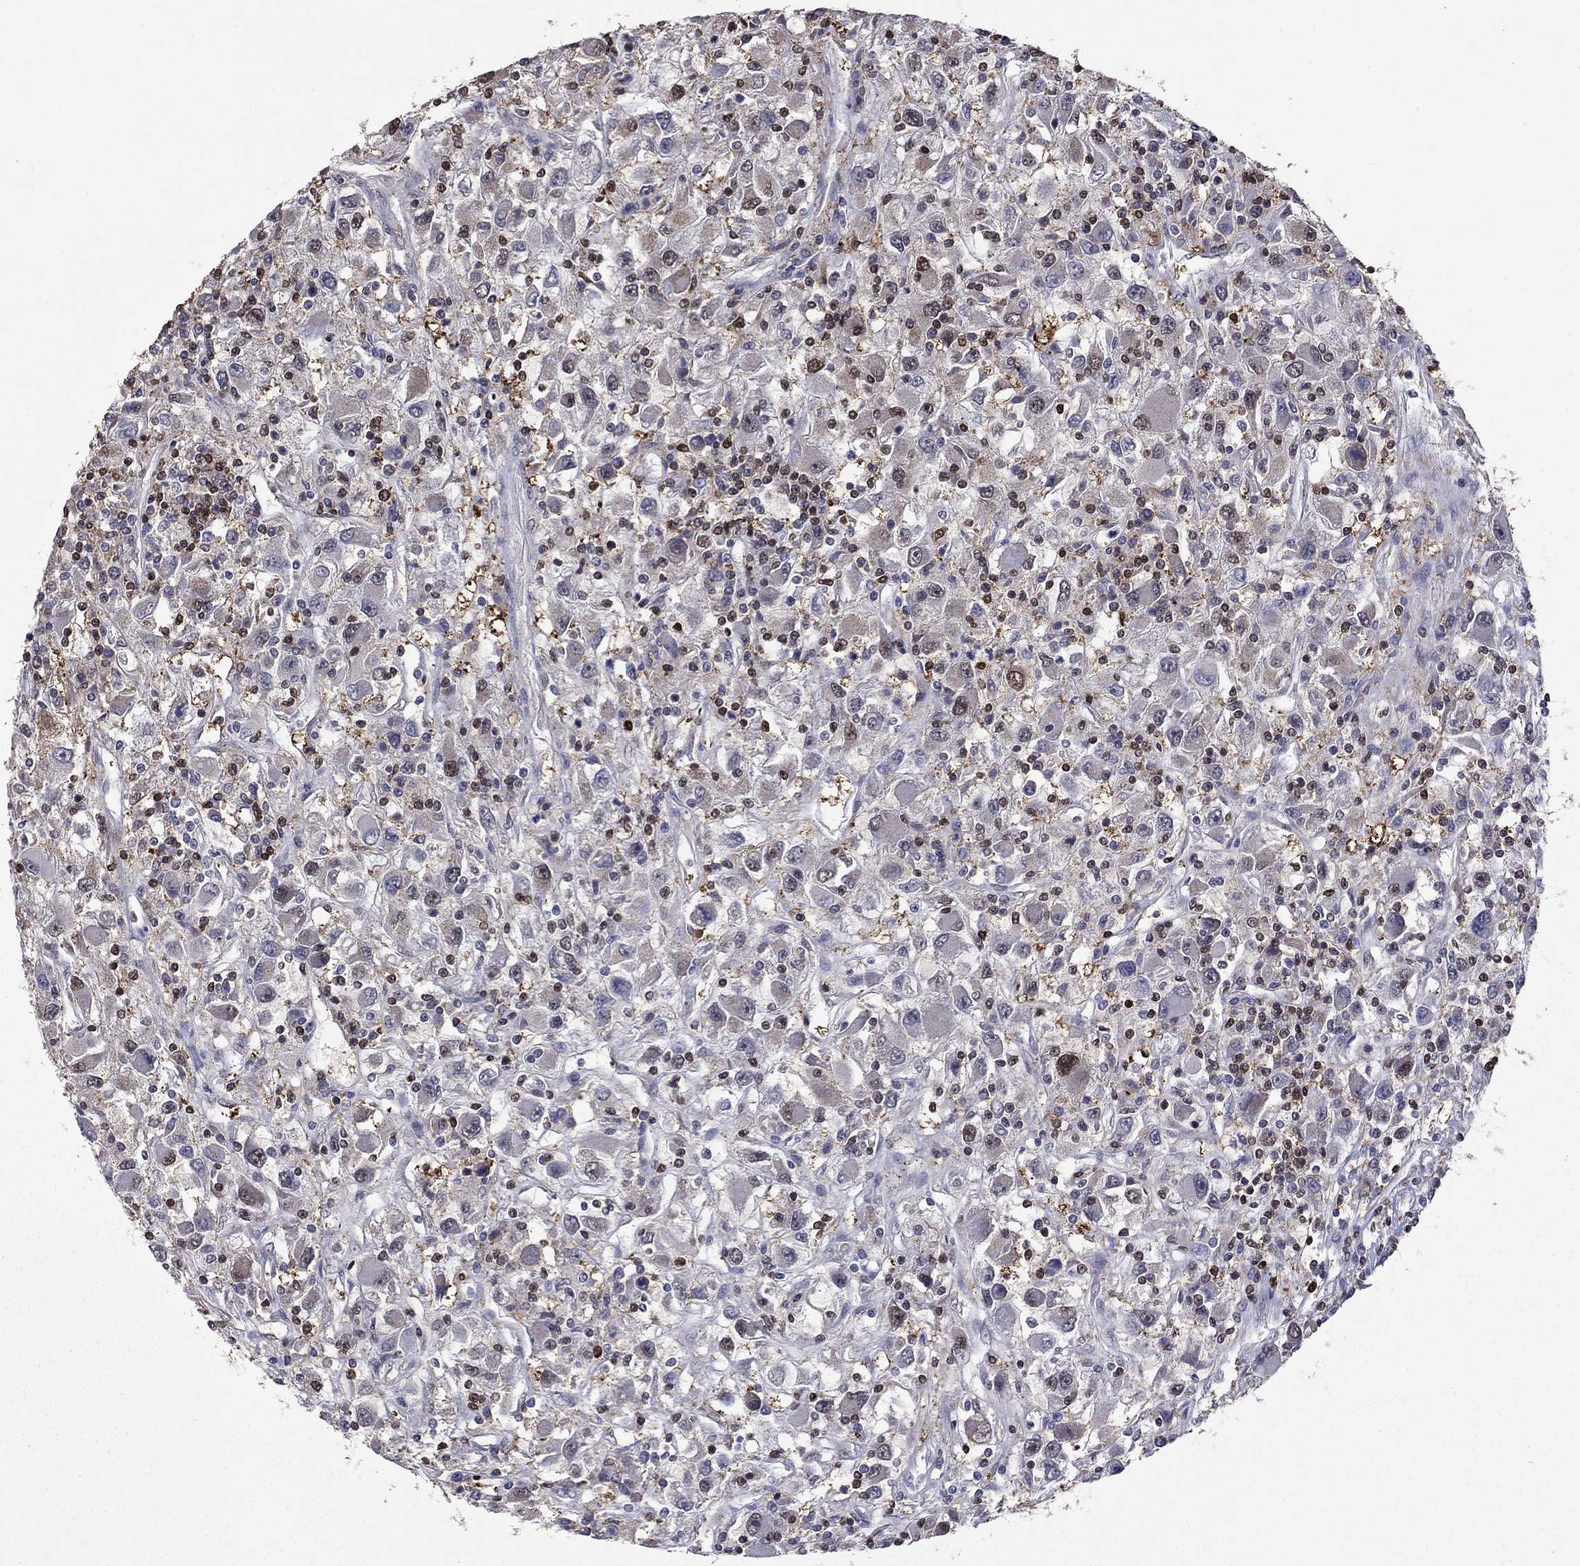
{"staining": {"intensity": "strong", "quantity": "<25%", "location": "nuclear"}, "tissue": "renal cancer", "cell_type": "Tumor cells", "image_type": "cancer", "snomed": [{"axis": "morphology", "description": "Adenocarcinoma, NOS"}, {"axis": "topography", "description": "Kidney"}], "caption": "Adenocarcinoma (renal) stained with a protein marker reveals strong staining in tumor cells.", "gene": "APPBP2", "patient": {"sex": "female", "age": 67}}